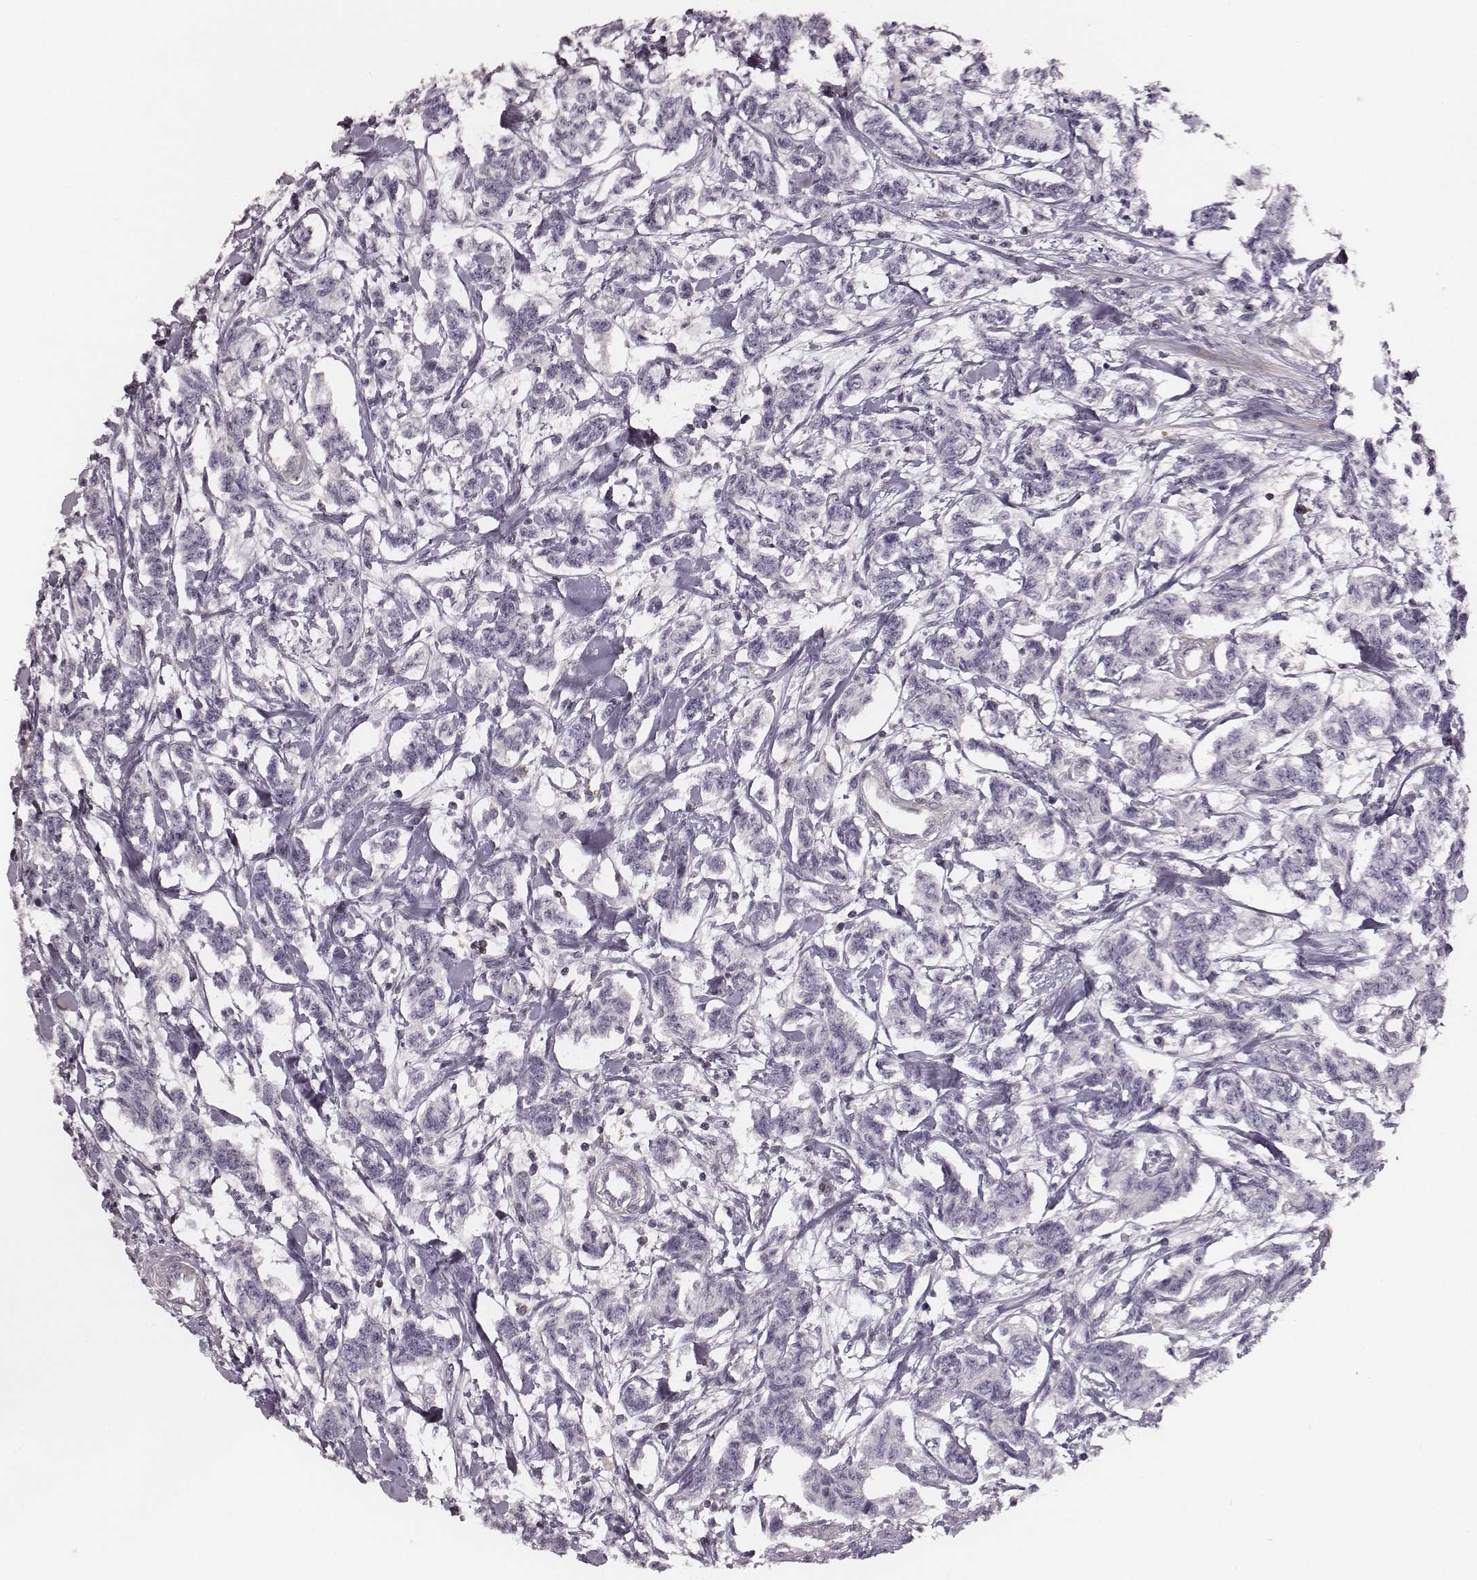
{"staining": {"intensity": "negative", "quantity": "none", "location": "none"}, "tissue": "carcinoid", "cell_type": "Tumor cells", "image_type": "cancer", "snomed": [{"axis": "morphology", "description": "Carcinoid, malignant, NOS"}, {"axis": "topography", "description": "Kidney"}], "caption": "A high-resolution image shows IHC staining of malignant carcinoid, which demonstrates no significant staining in tumor cells.", "gene": "ZYX", "patient": {"sex": "female", "age": 41}}